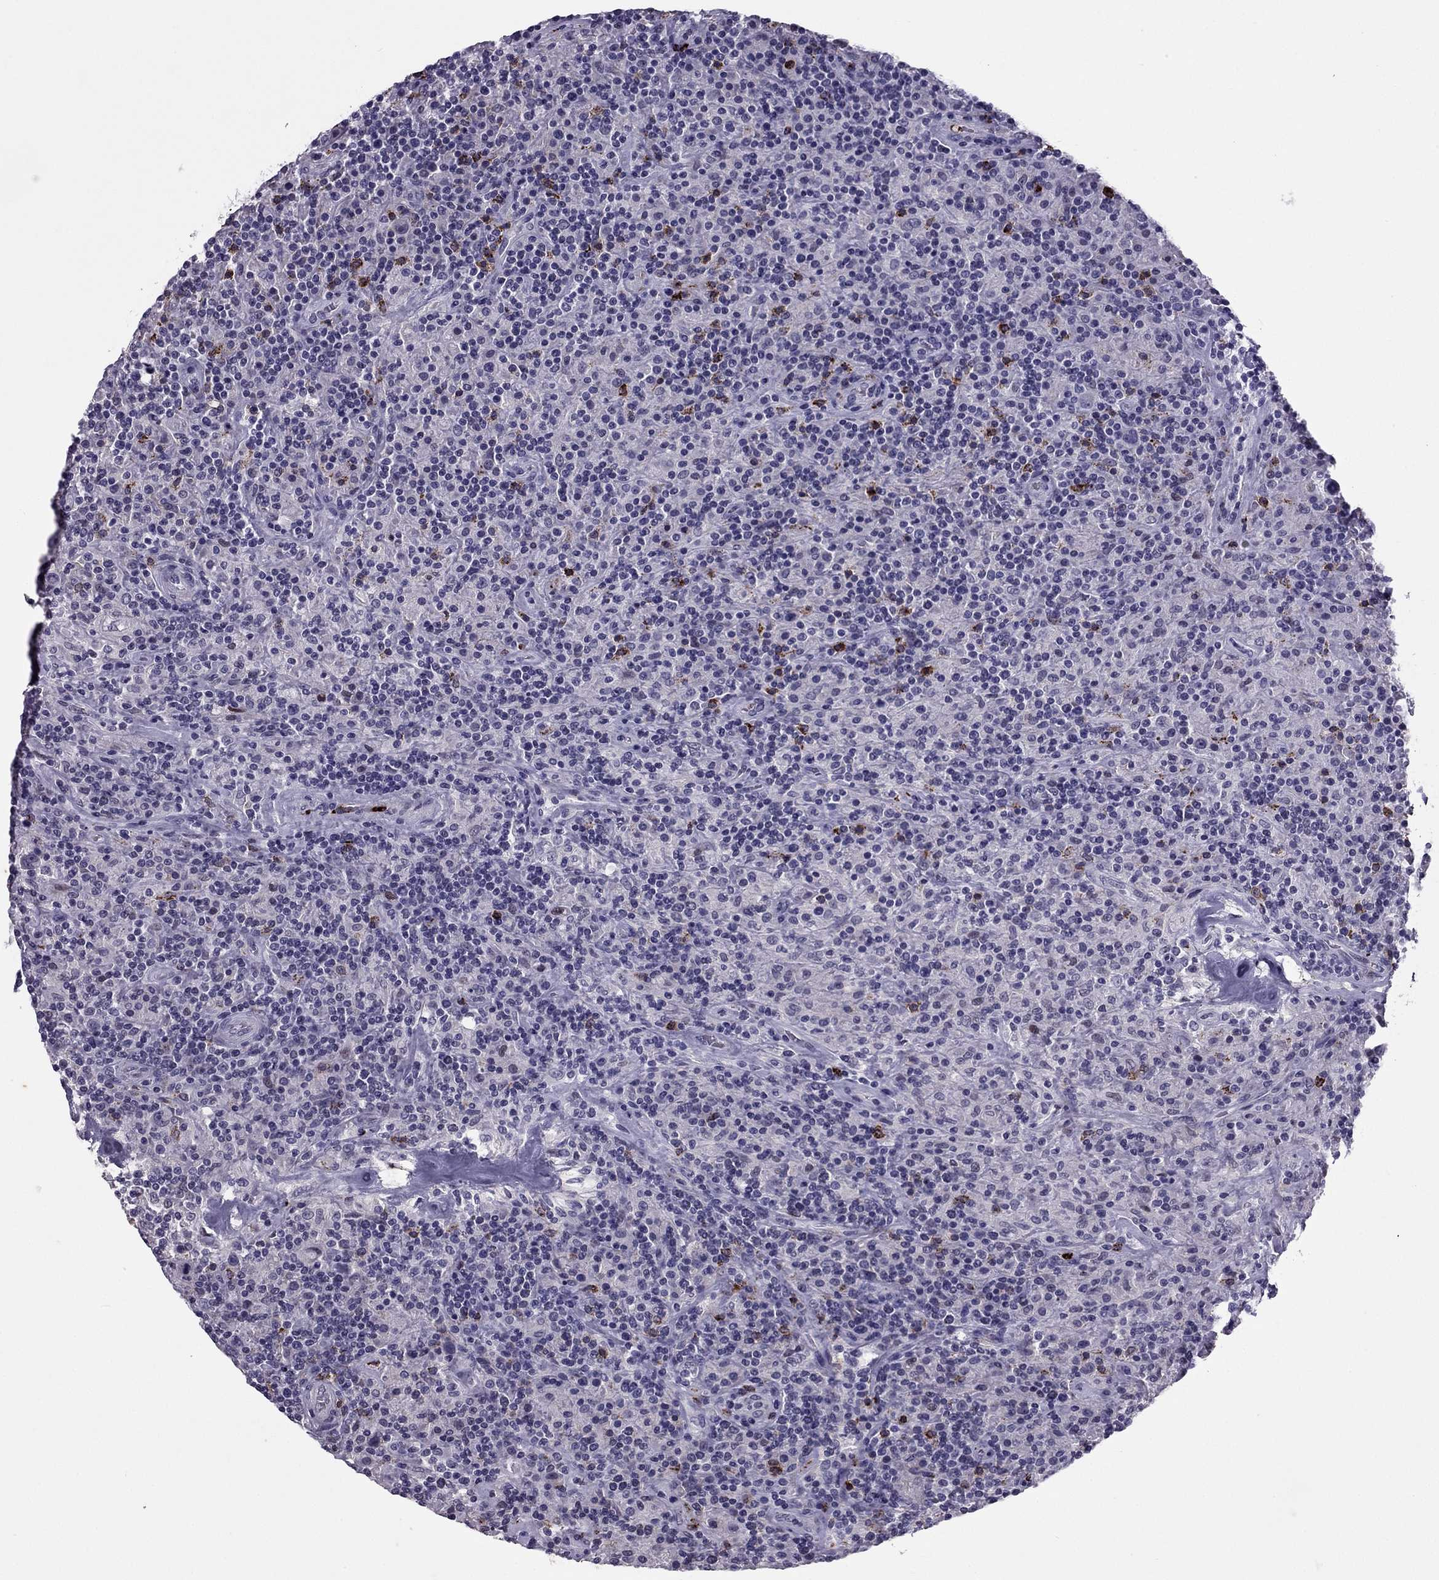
{"staining": {"intensity": "negative", "quantity": "none", "location": "none"}, "tissue": "lymphoma", "cell_type": "Tumor cells", "image_type": "cancer", "snomed": [{"axis": "morphology", "description": "Hodgkin's disease, NOS"}, {"axis": "topography", "description": "Lymph node"}], "caption": "Tumor cells show no significant positivity in lymphoma. (DAB immunohistochemistry visualized using brightfield microscopy, high magnification).", "gene": "CCL27", "patient": {"sex": "male", "age": 70}}